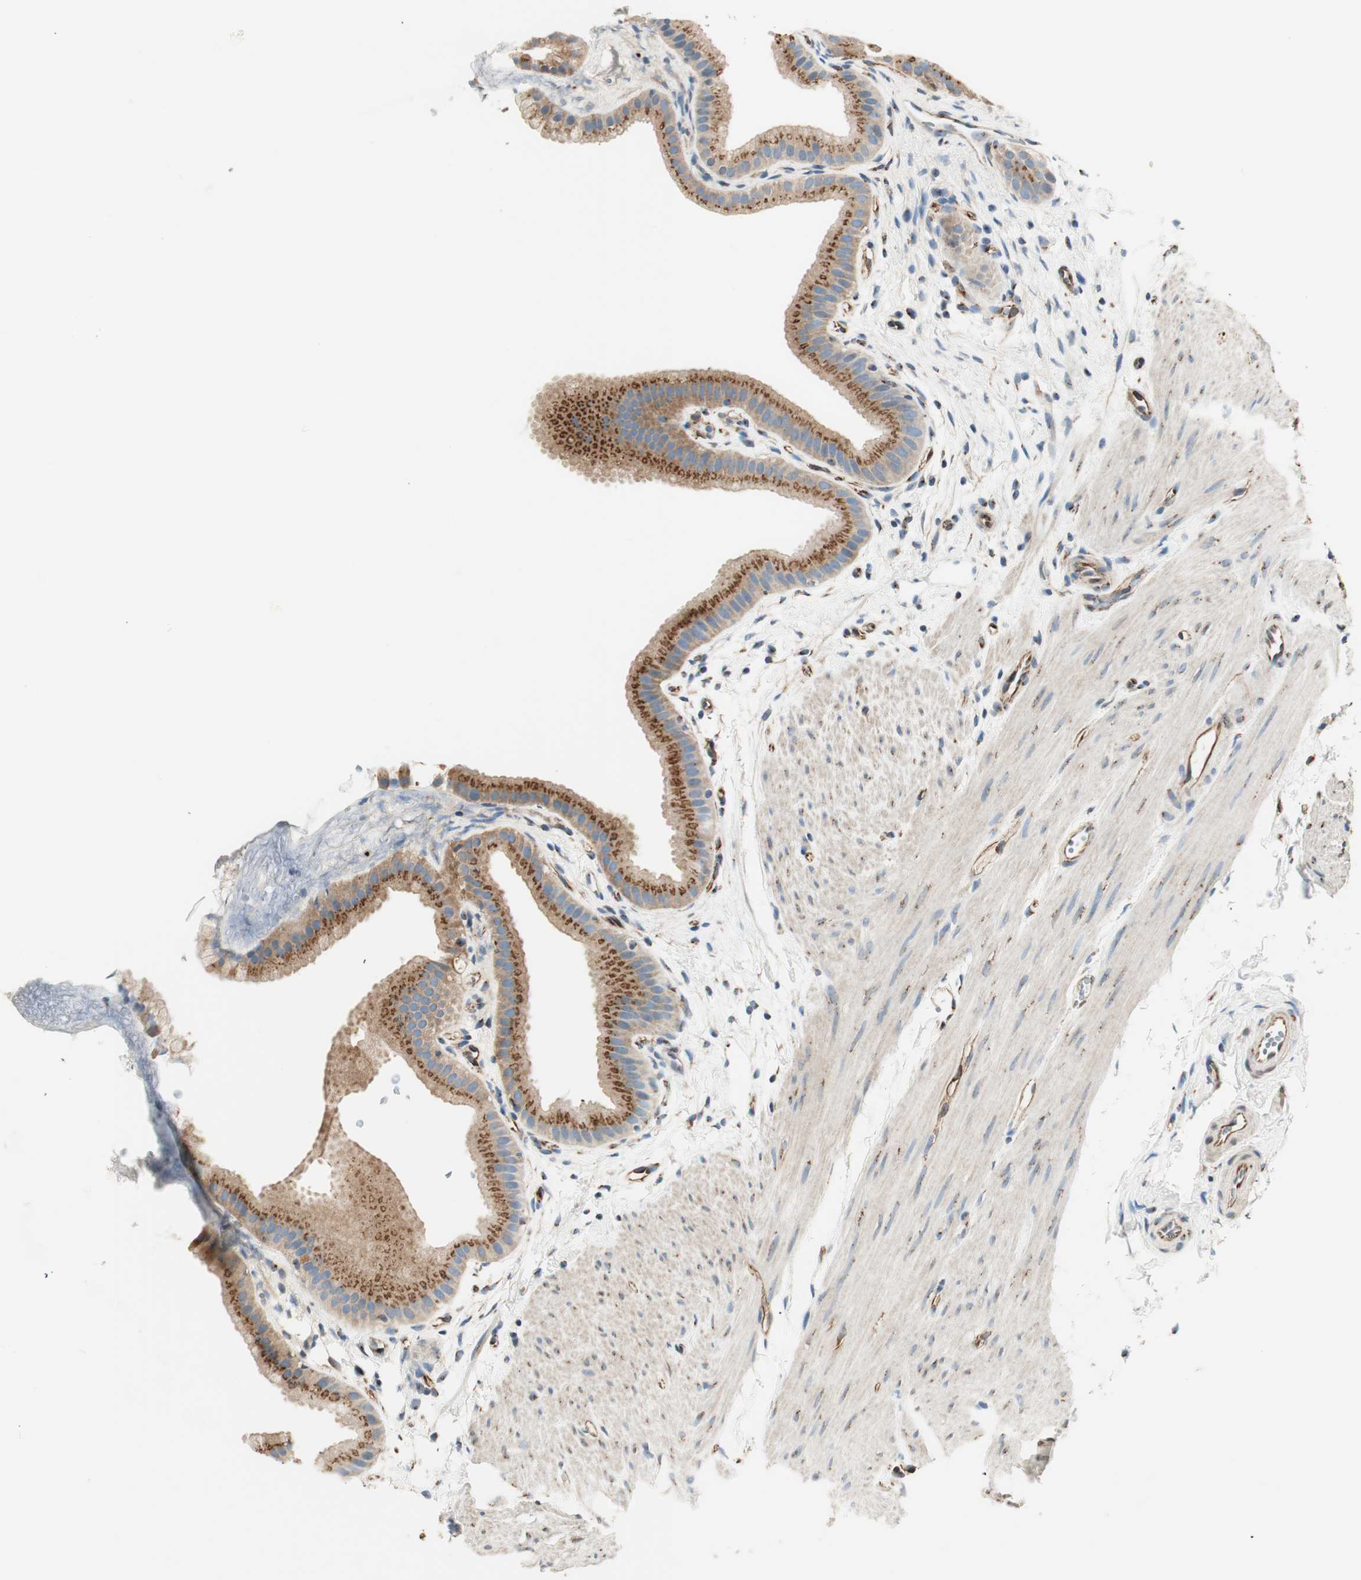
{"staining": {"intensity": "strong", "quantity": ">75%", "location": "cytoplasmic/membranous"}, "tissue": "gallbladder", "cell_type": "Glandular cells", "image_type": "normal", "snomed": [{"axis": "morphology", "description": "Normal tissue, NOS"}, {"axis": "topography", "description": "Gallbladder"}], "caption": "A photomicrograph showing strong cytoplasmic/membranous expression in approximately >75% of glandular cells in unremarkable gallbladder, as visualized by brown immunohistochemical staining.", "gene": "TMF1", "patient": {"sex": "female", "age": 64}}